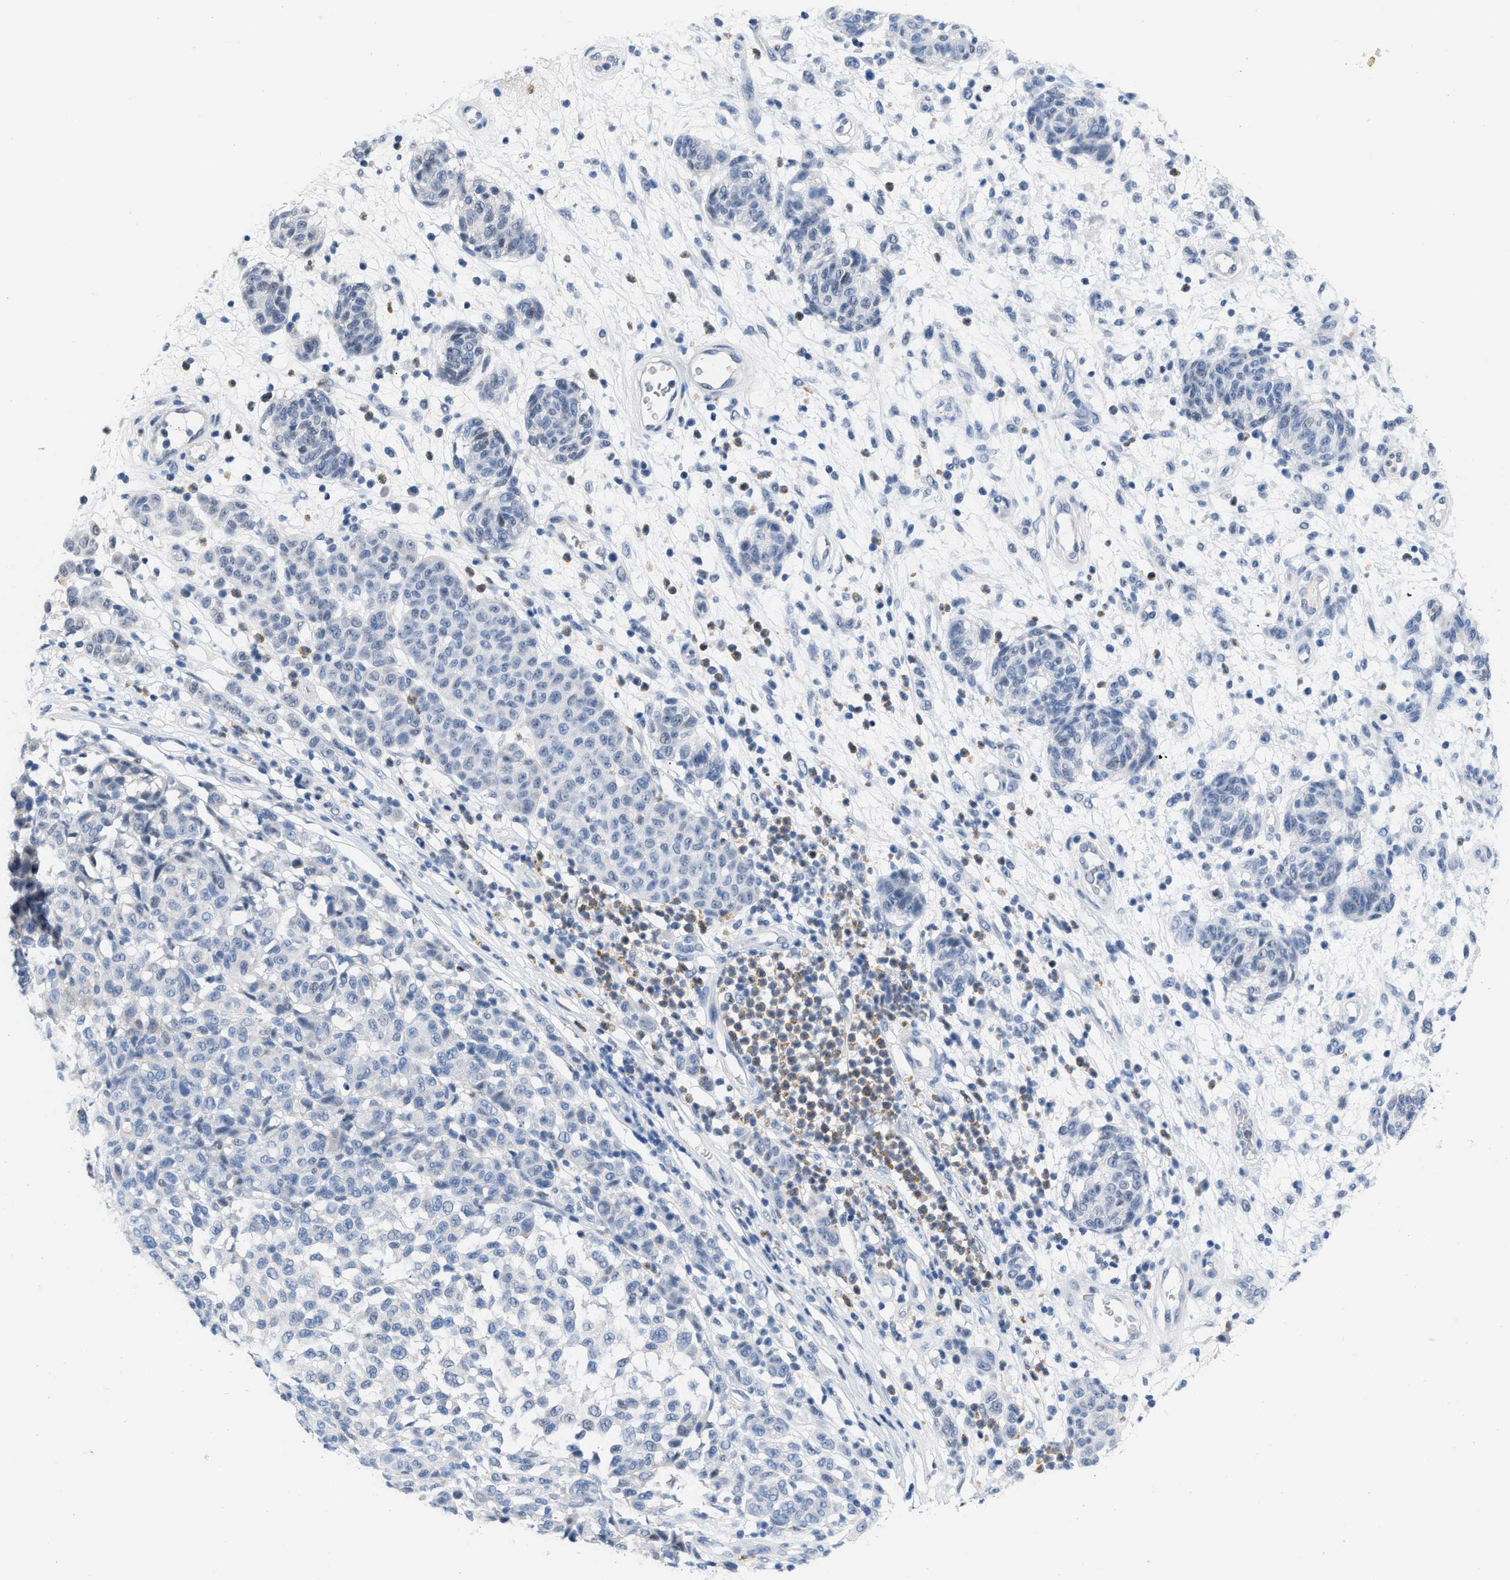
{"staining": {"intensity": "negative", "quantity": "none", "location": "none"}, "tissue": "melanoma", "cell_type": "Tumor cells", "image_type": "cancer", "snomed": [{"axis": "morphology", "description": "Malignant melanoma, NOS"}, {"axis": "topography", "description": "Skin"}], "caption": "Tumor cells show no significant expression in malignant melanoma. (Immunohistochemistry (ihc), brightfield microscopy, high magnification).", "gene": "BOLL", "patient": {"sex": "male", "age": 59}}